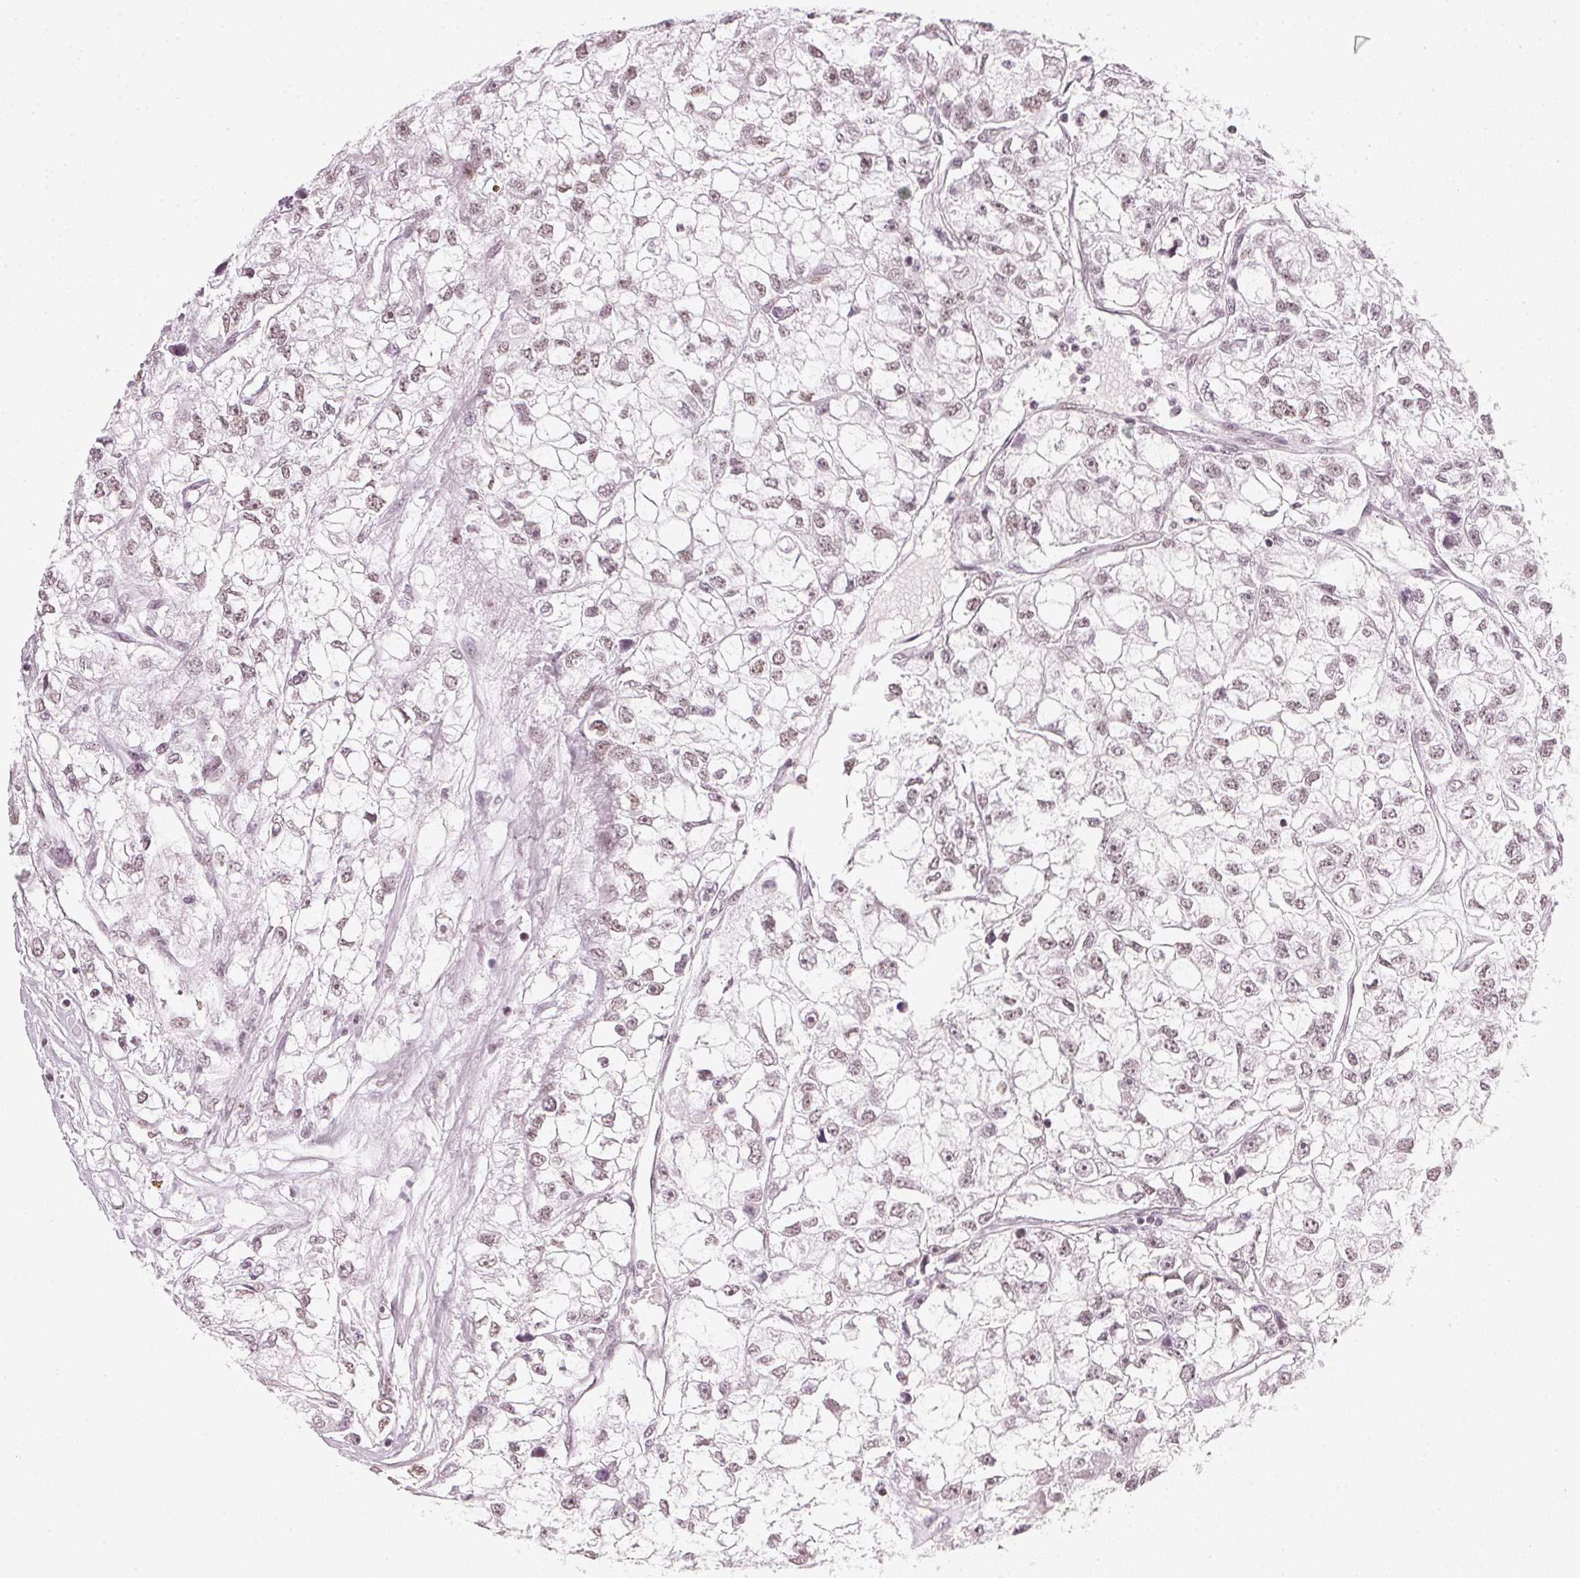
{"staining": {"intensity": "weak", "quantity": "25%-75%", "location": "nuclear"}, "tissue": "renal cancer", "cell_type": "Tumor cells", "image_type": "cancer", "snomed": [{"axis": "morphology", "description": "Adenocarcinoma, NOS"}, {"axis": "topography", "description": "Kidney"}], "caption": "Protein expression analysis of human renal cancer reveals weak nuclear positivity in approximately 25%-75% of tumor cells.", "gene": "DNAJC6", "patient": {"sex": "male", "age": 56}}